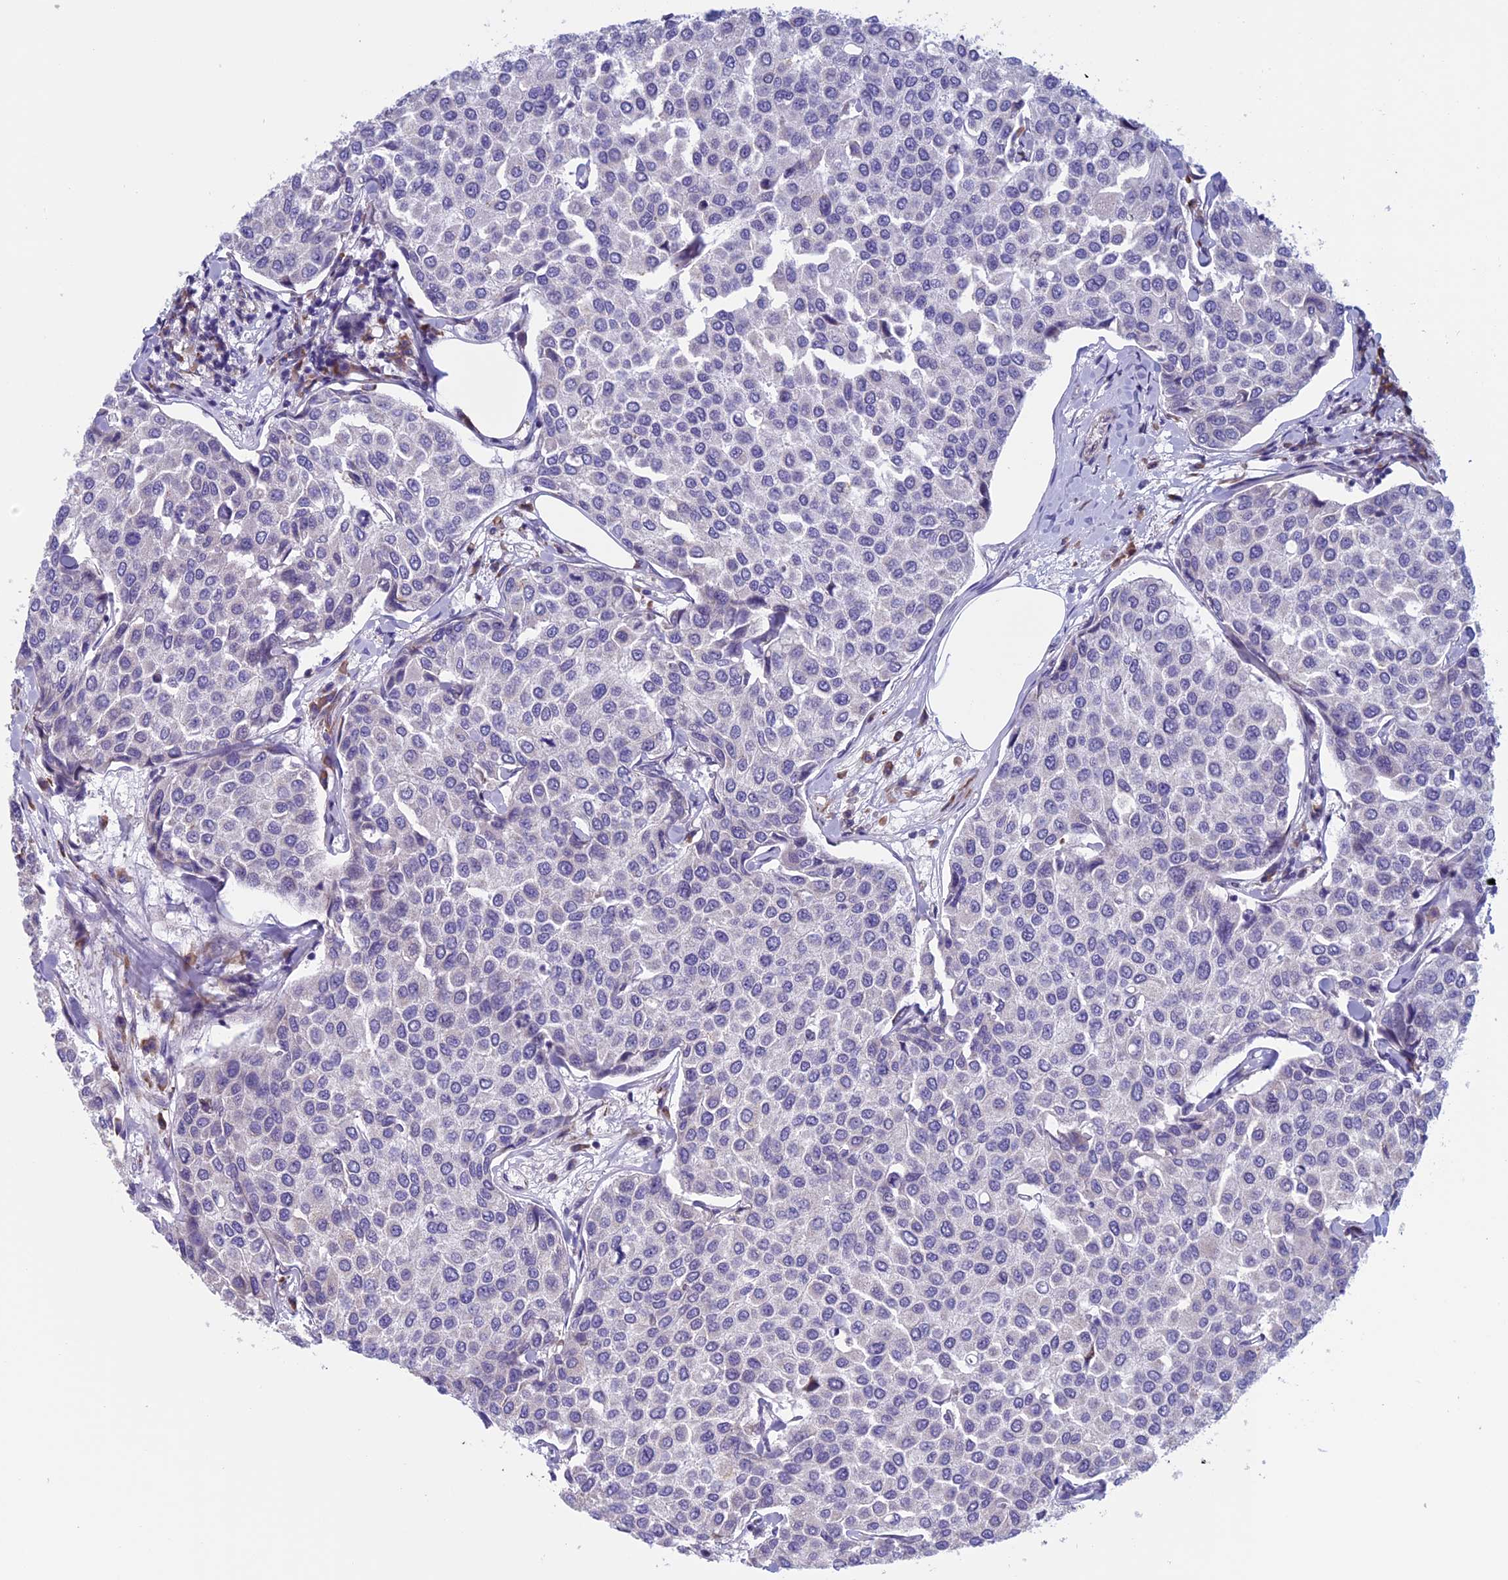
{"staining": {"intensity": "negative", "quantity": "none", "location": "none"}, "tissue": "breast cancer", "cell_type": "Tumor cells", "image_type": "cancer", "snomed": [{"axis": "morphology", "description": "Duct carcinoma"}, {"axis": "topography", "description": "Breast"}], "caption": "A high-resolution micrograph shows immunohistochemistry staining of breast infiltrating ductal carcinoma, which shows no significant positivity in tumor cells. (DAB immunohistochemistry (IHC) with hematoxylin counter stain).", "gene": "BCL2L10", "patient": {"sex": "female", "age": 55}}